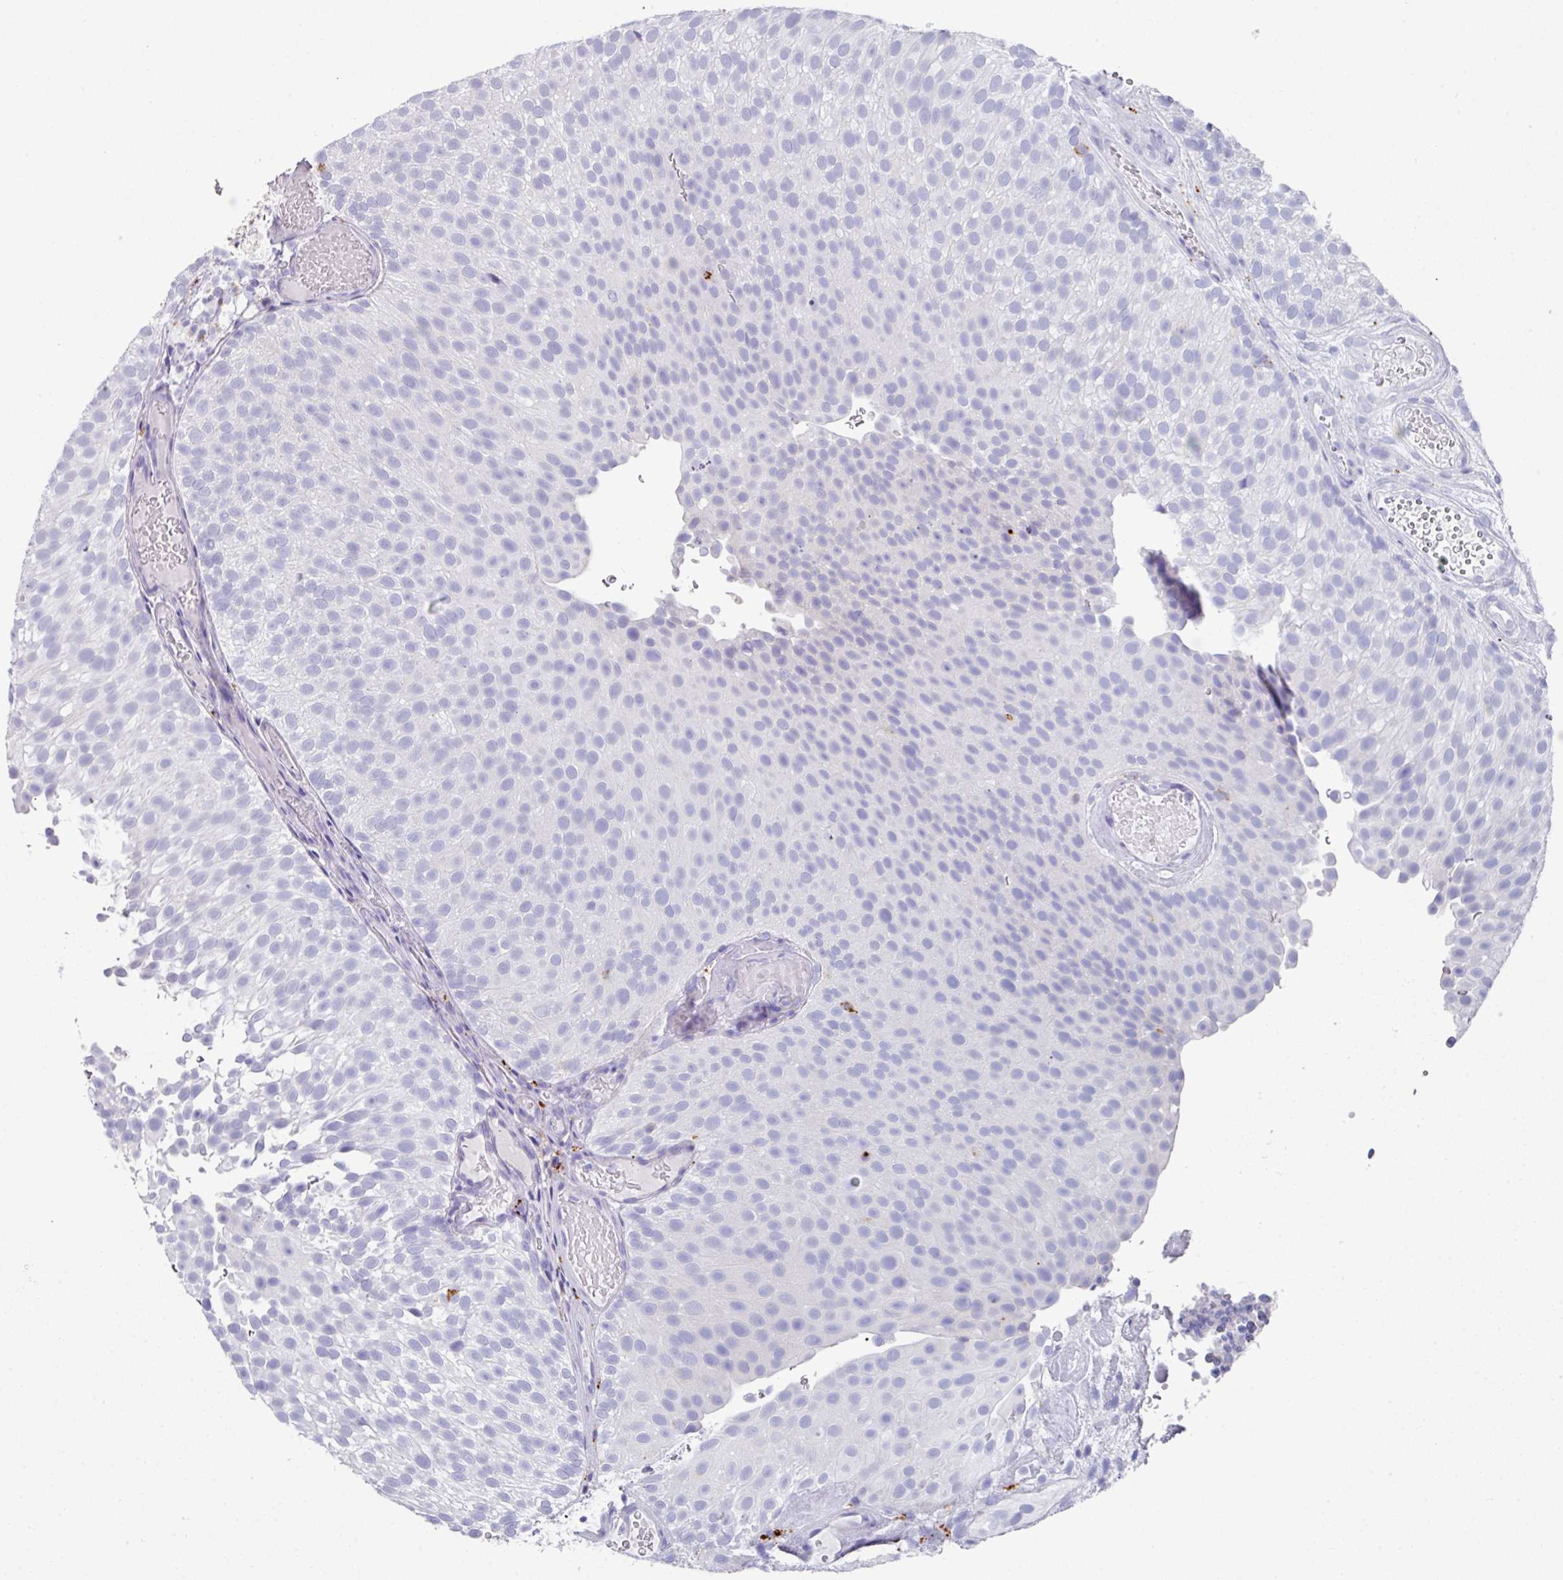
{"staining": {"intensity": "negative", "quantity": "none", "location": "none"}, "tissue": "urothelial cancer", "cell_type": "Tumor cells", "image_type": "cancer", "snomed": [{"axis": "morphology", "description": "Urothelial carcinoma, Low grade"}, {"axis": "topography", "description": "Urinary bladder"}], "caption": "DAB (3,3'-diaminobenzidine) immunohistochemical staining of urothelial carcinoma (low-grade) exhibits no significant positivity in tumor cells. (DAB (3,3'-diaminobenzidine) IHC, high magnification).", "gene": "CPVL", "patient": {"sex": "male", "age": 78}}